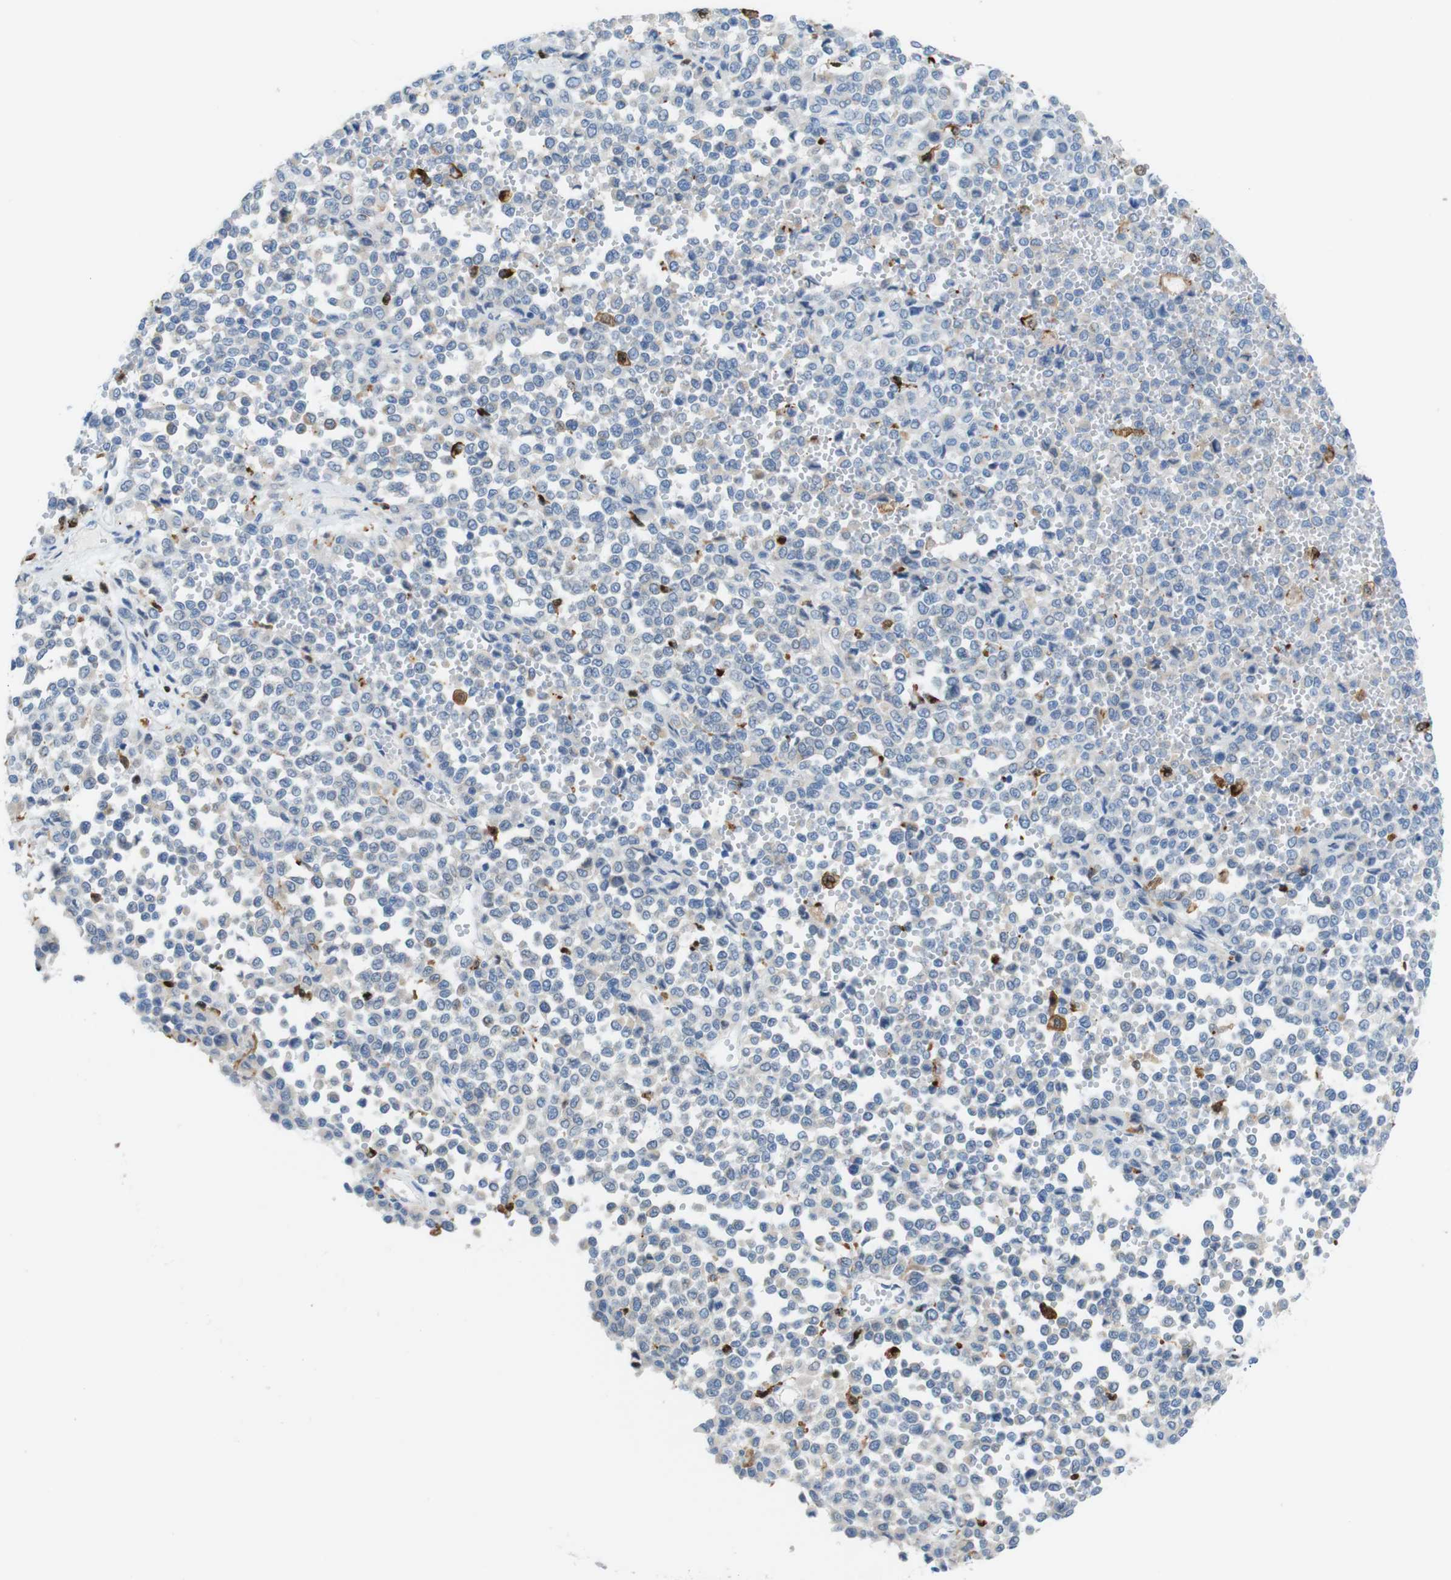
{"staining": {"intensity": "negative", "quantity": "none", "location": "none"}, "tissue": "melanoma", "cell_type": "Tumor cells", "image_type": "cancer", "snomed": [{"axis": "morphology", "description": "Malignant melanoma, Metastatic site"}, {"axis": "topography", "description": "Pancreas"}], "caption": "Tumor cells show no significant protein expression in melanoma. Nuclei are stained in blue.", "gene": "CLMN", "patient": {"sex": "female", "age": 30}}